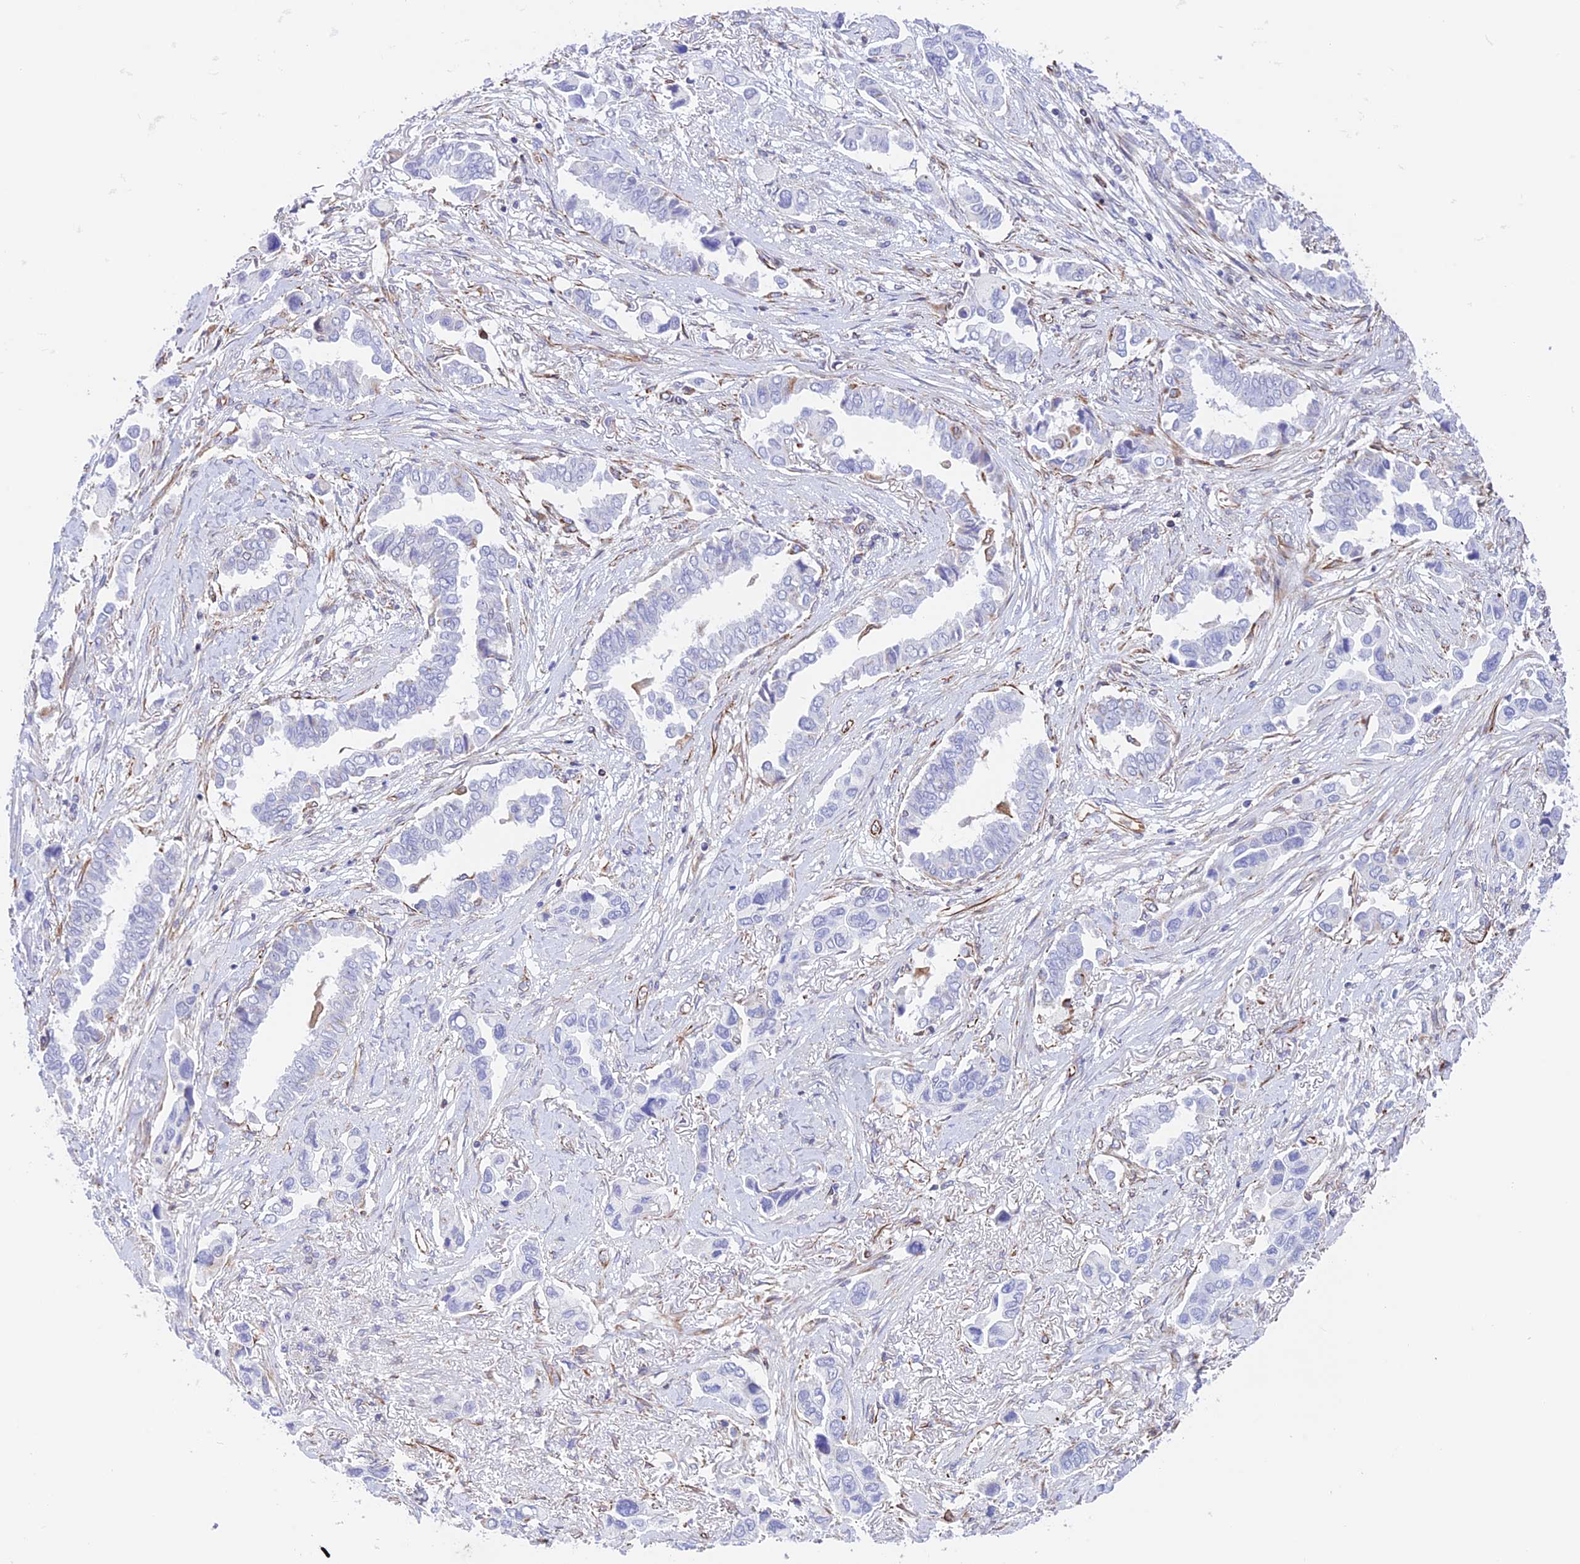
{"staining": {"intensity": "negative", "quantity": "none", "location": "none"}, "tissue": "lung cancer", "cell_type": "Tumor cells", "image_type": "cancer", "snomed": [{"axis": "morphology", "description": "Adenocarcinoma, NOS"}, {"axis": "topography", "description": "Lung"}], "caption": "Immunohistochemical staining of lung cancer (adenocarcinoma) shows no significant staining in tumor cells. (DAB (3,3'-diaminobenzidine) IHC with hematoxylin counter stain).", "gene": "ZNF652", "patient": {"sex": "female", "age": 76}}